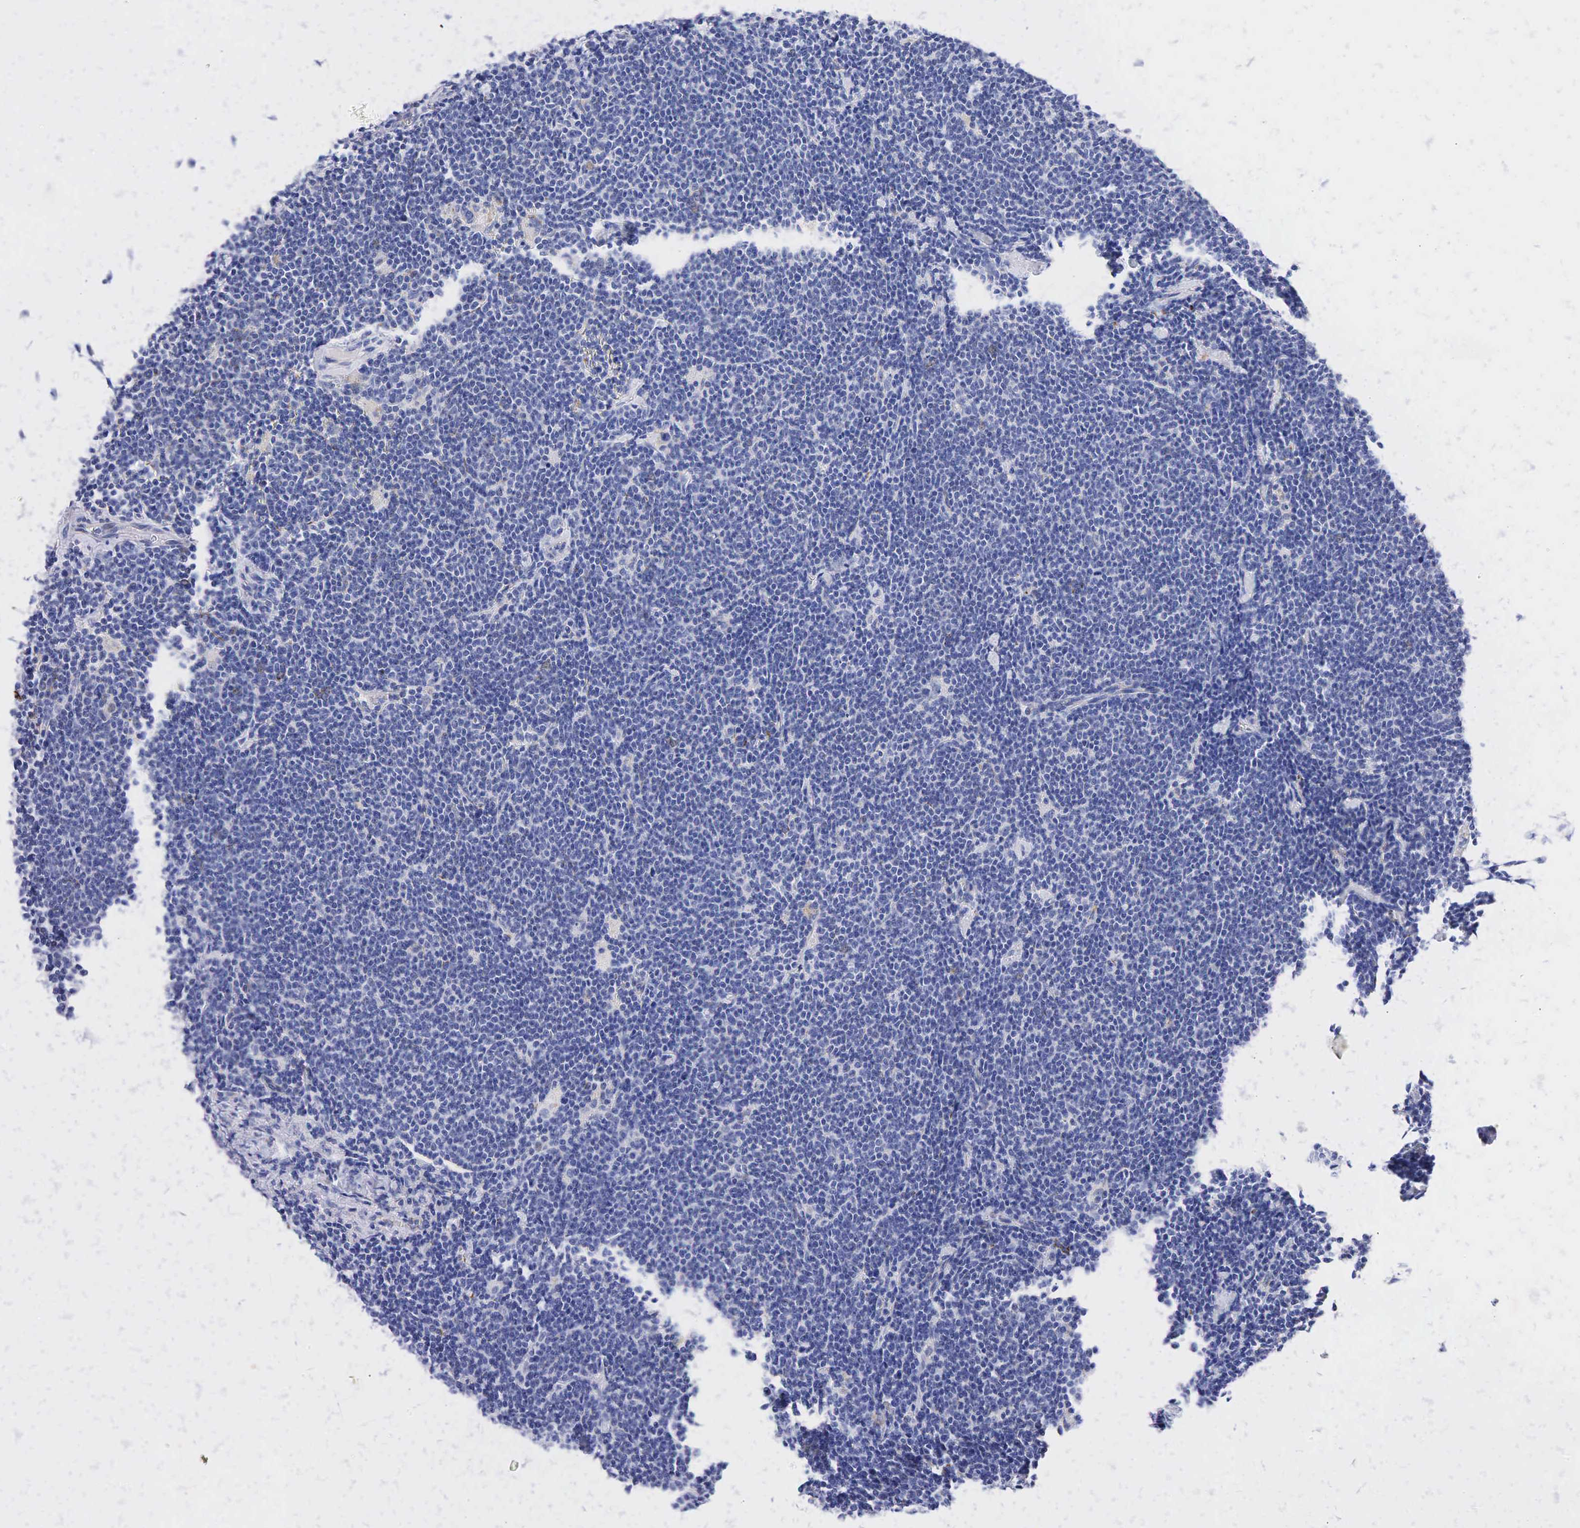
{"staining": {"intensity": "negative", "quantity": "none", "location": "none"}, "tissue": "lymphoma", "cell_type": "Tumor cells", "image_type": "cancer", "snomed": [{"axis": "morphology", "description": "Malignant lymphoma, non-Hodgkin's type, Low grade"}, {"axis": "topography", "description": "Lymph node"}], "caption": "Tumor cells are negative for protein expression in human lymphoma. (Brightfield microscopy of DAB (3,3'-diaminobenzidine) immunohistochemistry (IHC) at high magnification).", "gene": "SYP", "patient": {"sex": "male", "age": 65}}